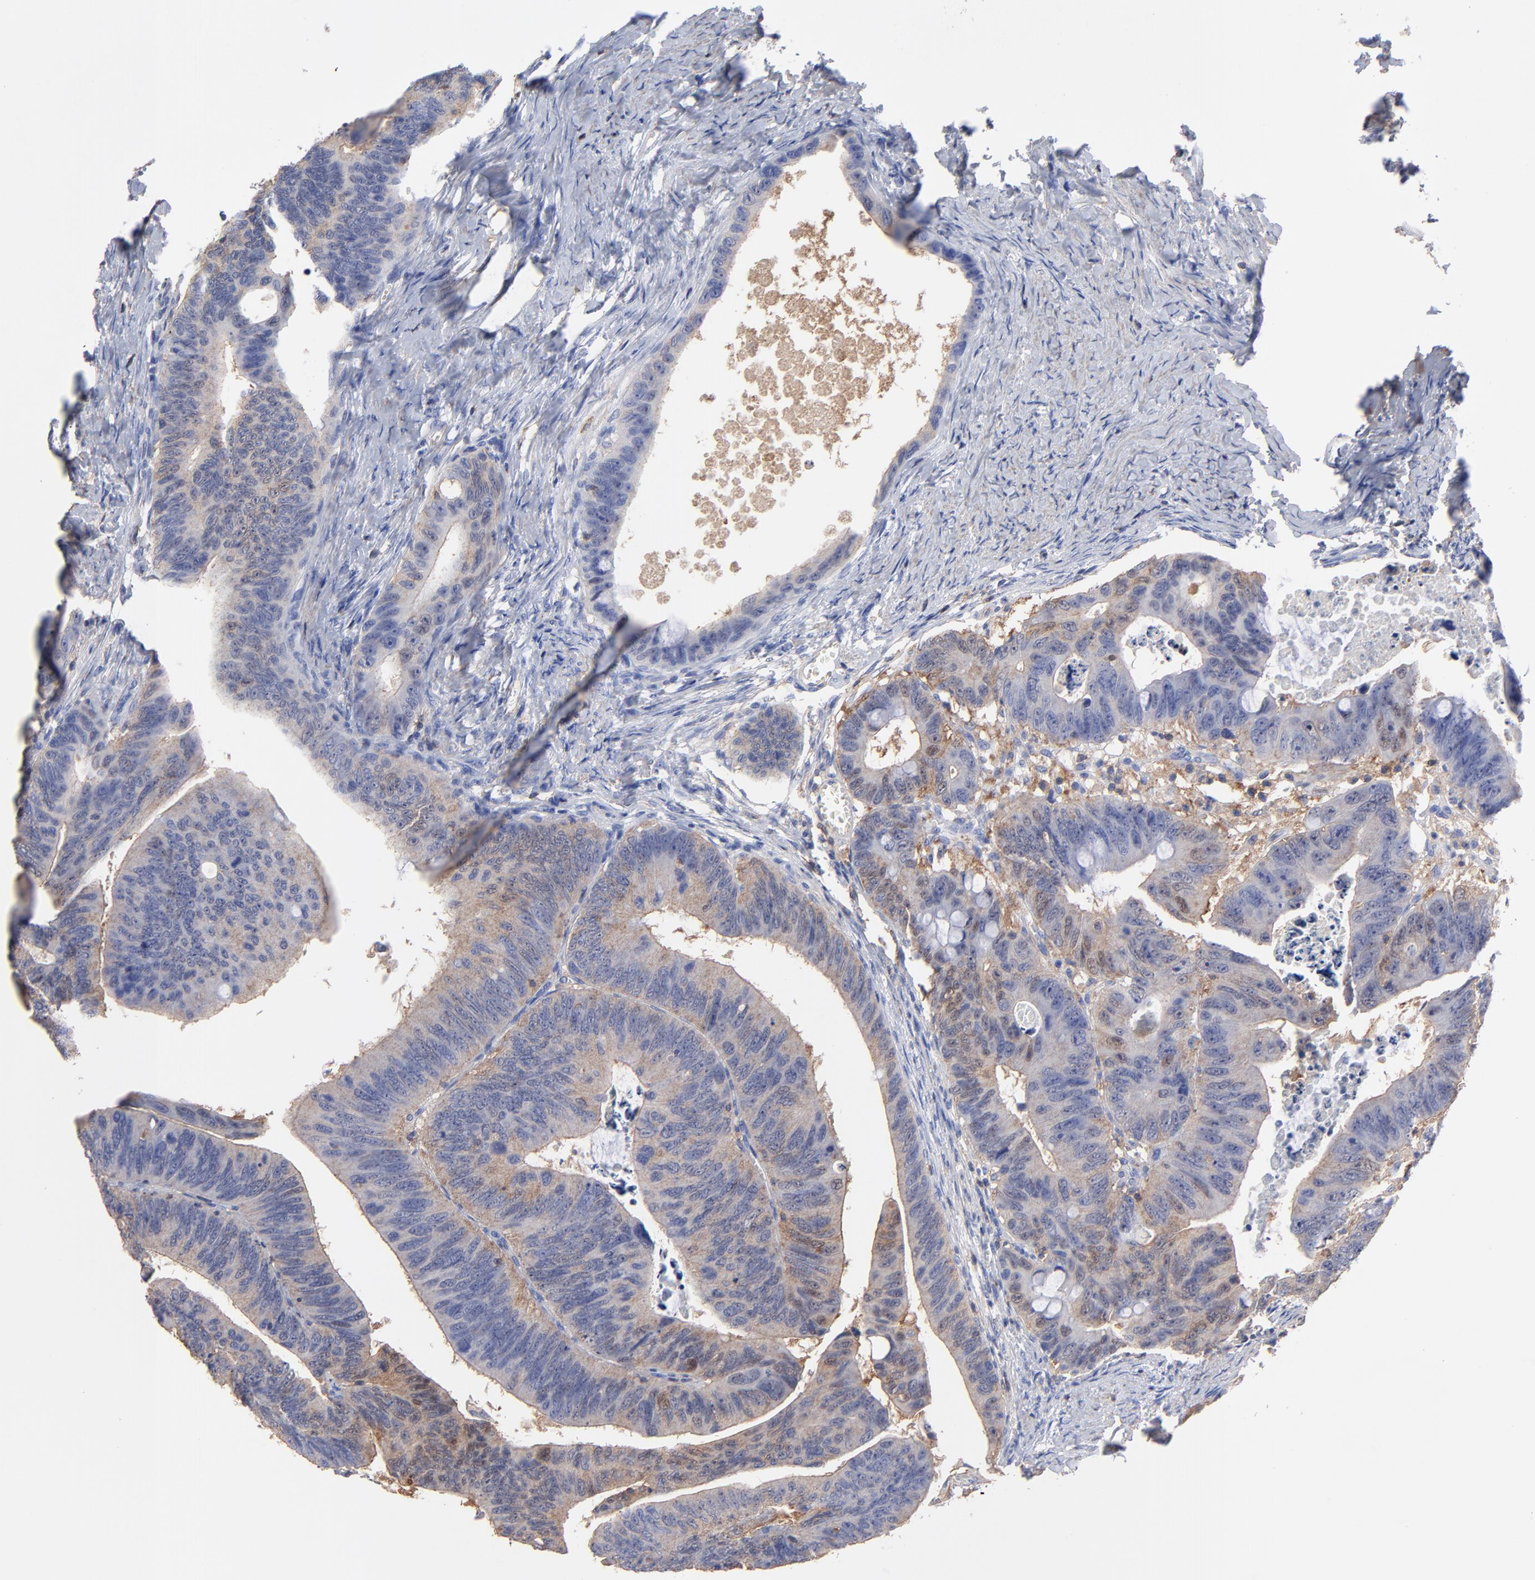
{"staining": {"intensity": "weak", "quantity": "25%-75%", "location": "cytoplasmic/membranous"}, "tissue": "colorectal cancer", "cell_type": "Tumor cells", "image_type": "cancer", "snomed": [{"axis": "morphology", "description": "Adenocarcinoma, NOS"}, {"axis": "topography", "description": "Colon"}], "caption": "Immunohistochemistry (IHC) (DAB (3,3'-diaminobenzidine)) staining of human colorectal cancer exhibits weak cytoplasmic/membranous protein positivity in about 25%-75% of tumor cells.", "gene": "ASL", "patient": {"sex": "female", "age": 55}}